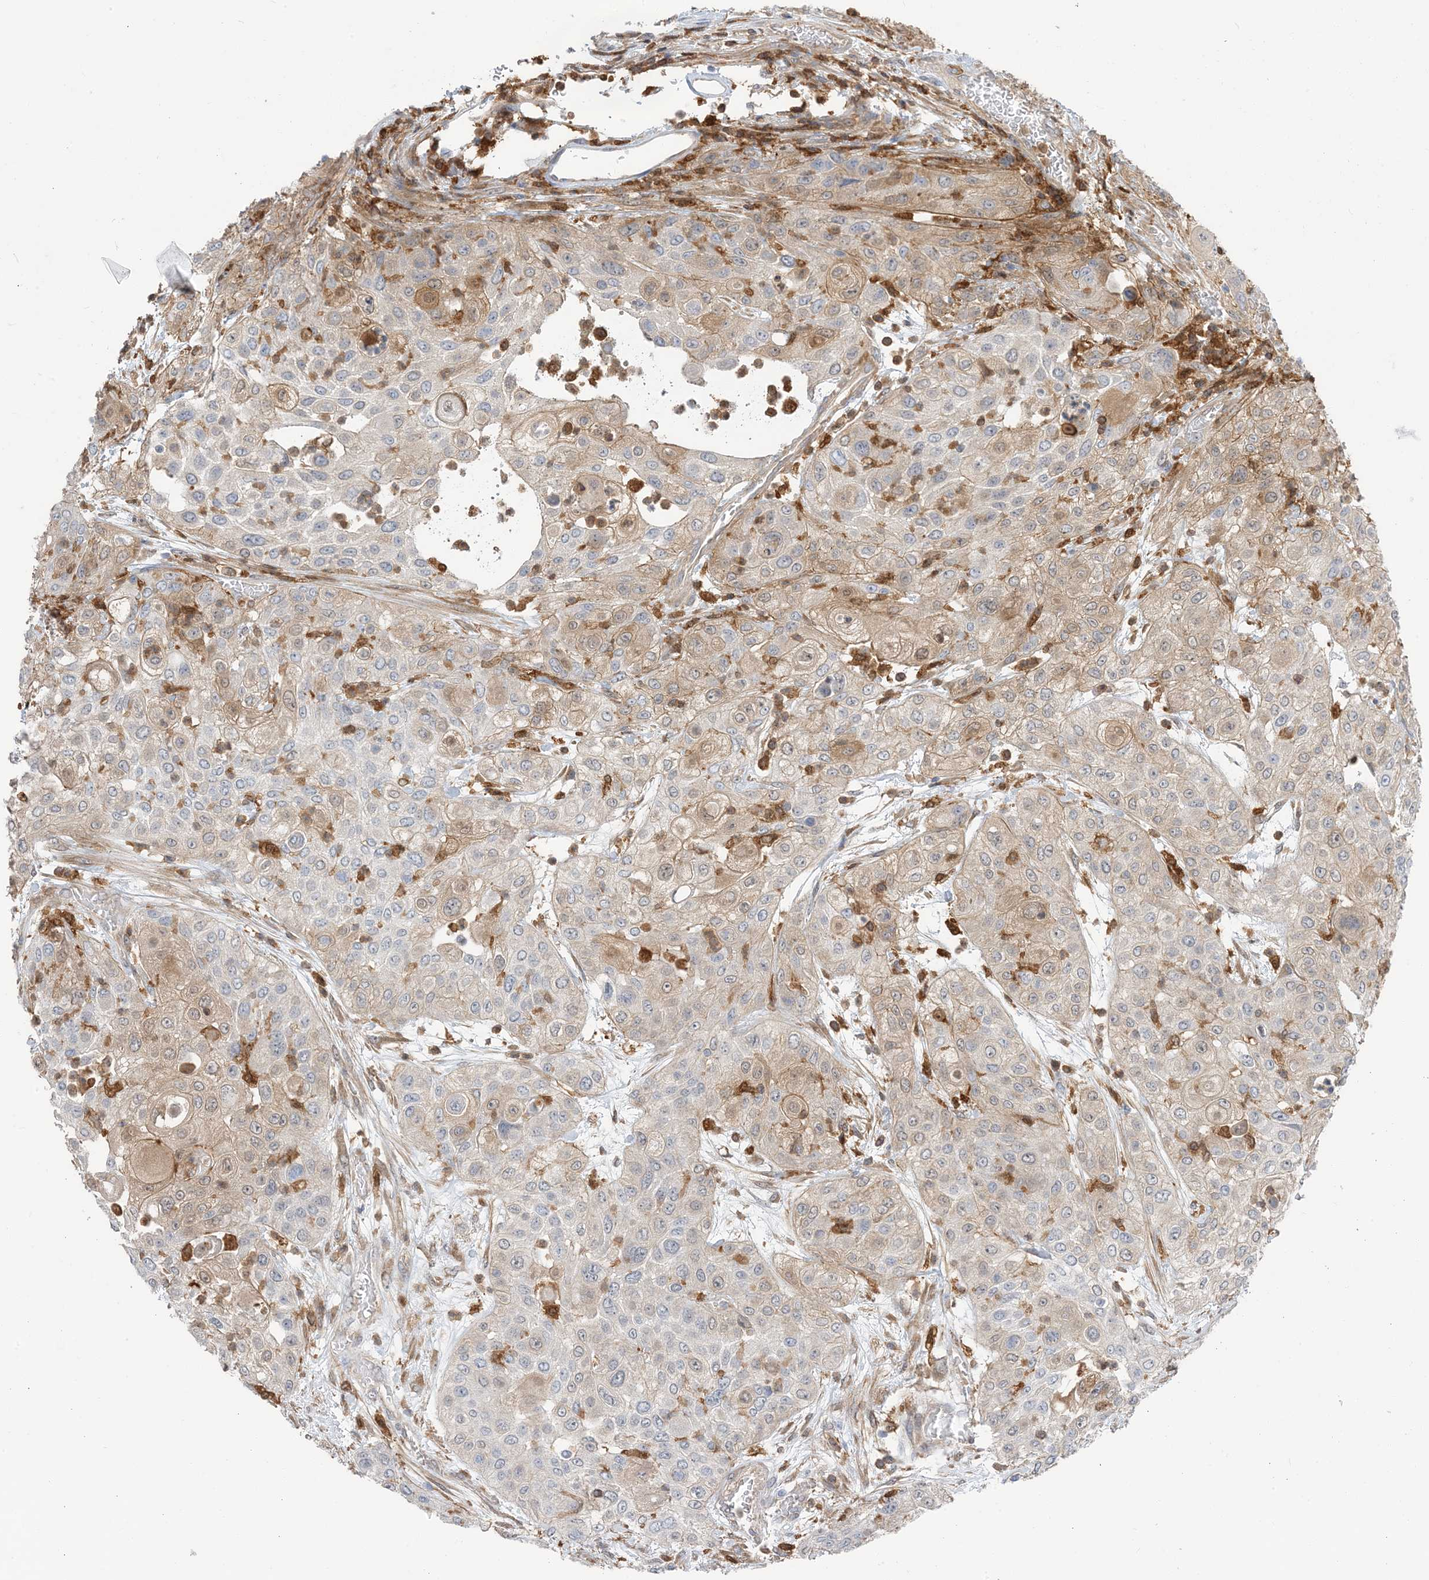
{"staining": {"intensity": "moderate", "quantity": "<25%", "location": "cytoplasmic/membranous"}, "tissue": "urothelial cancer", "cell_type": "Tumor cells", "image_type": "cancer", "snomed": [{"axis": "morphology", "description": "Urothelial carcinoma, High grade"}, {"axis": "topography", "description": "Urinary bladder"}], "caption": "Urothelial cancer stained for a protein exhibits moderate cytoplasmic/membranous positivity in tumor cells.", "gene": "NAGK", "patient": {"sex": "female", "age": 79}}